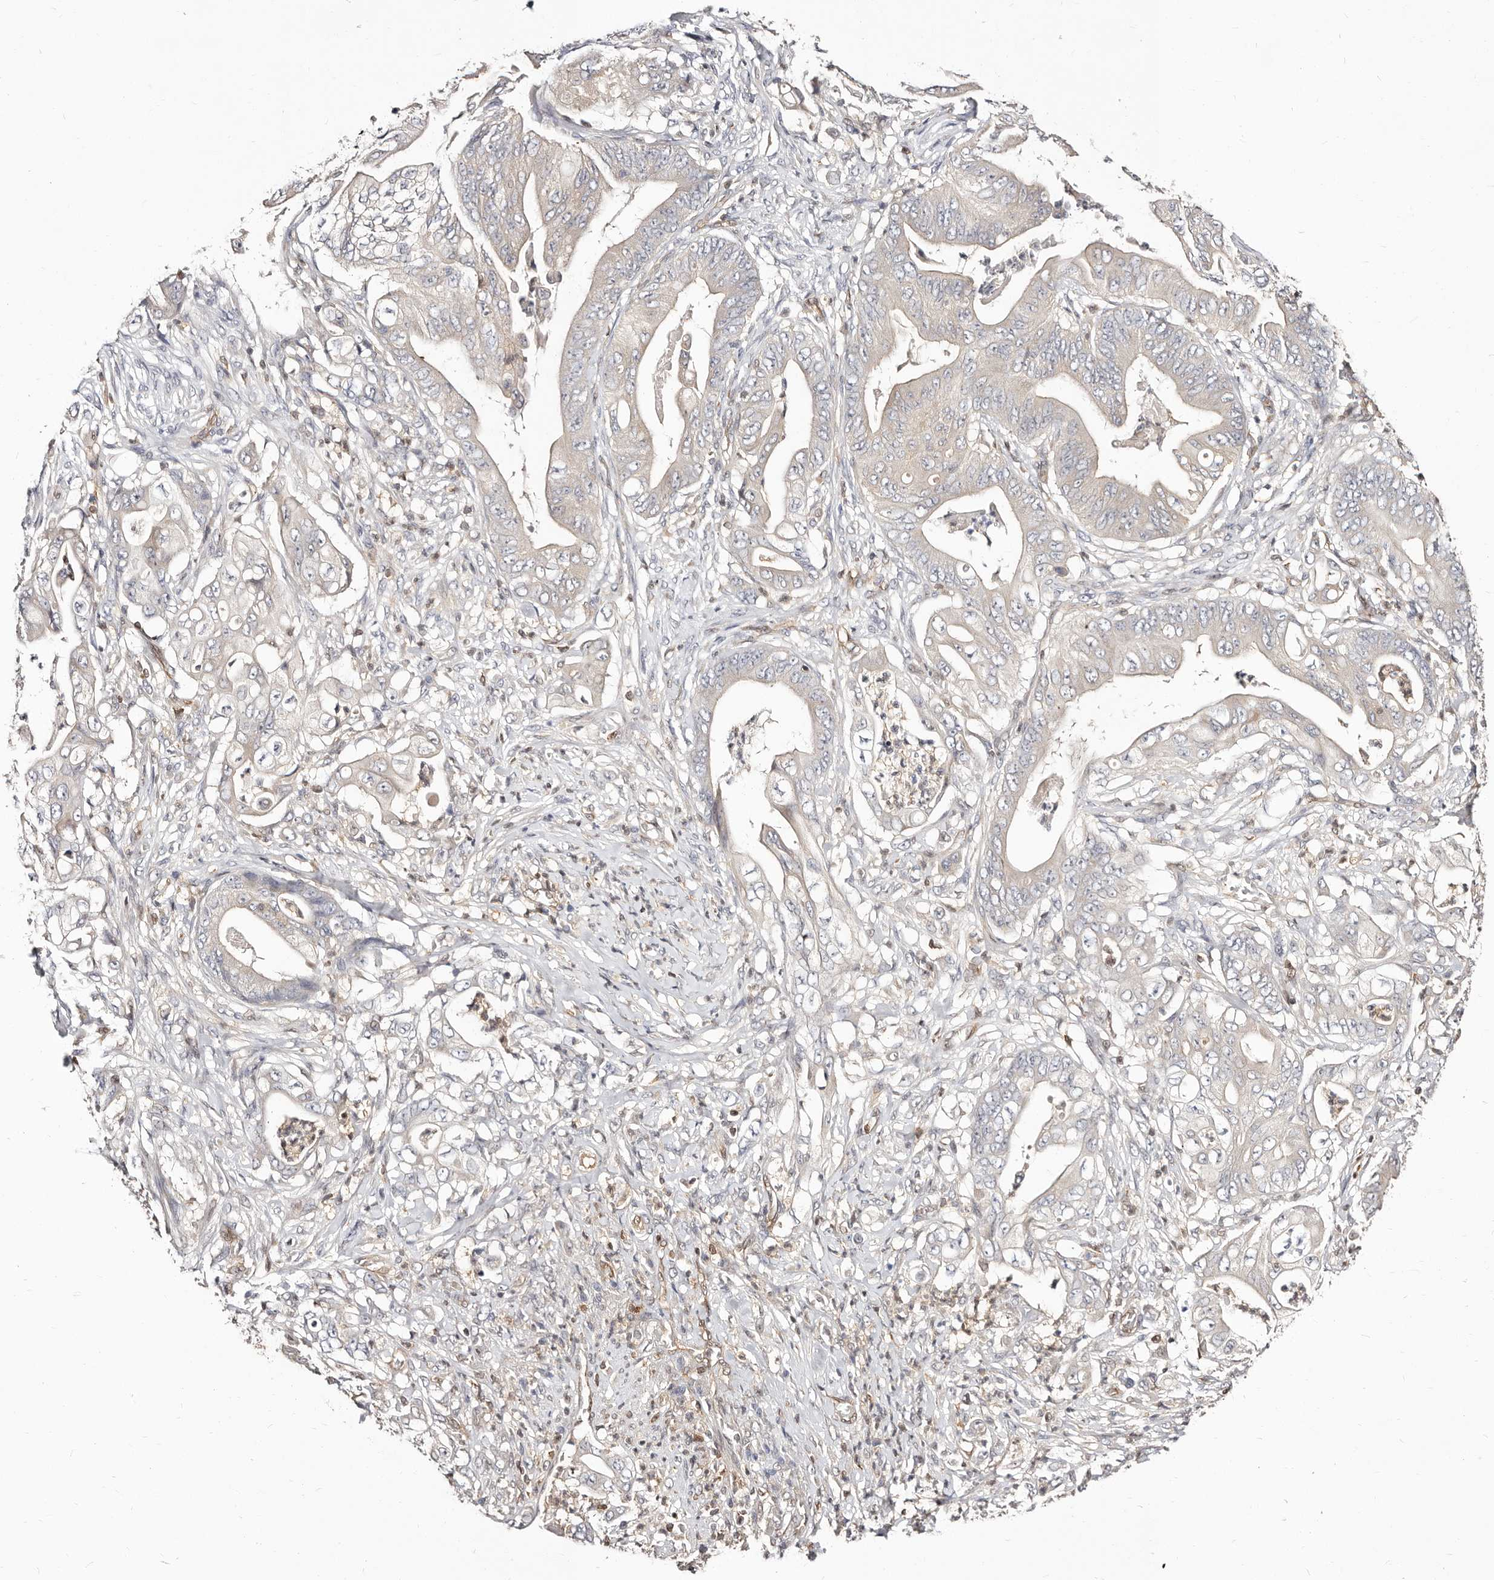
{"staining": {"intensity": "negative", "quantity": "none", "location": "none"}, "tissue": "stomach cancer", "cell_type": "Tumor cells", "image_type": "cancer", "snomed": [{"axis": "morphology", "description": "Adenocarcinoma, NOS"}, {"axis": "topography", "description": "Stomach"}], "caption": "The IHC histopathology image has no significant staining in tumor cells of adenocarcinoma (stomach) tissue. (Brightfield microscopy of DAB (3,3'-diaminobenzidine) immunohistochemistry at high magnification).", "gene": "STAT5A", "patient": {"sex": "female", "age": 73}}